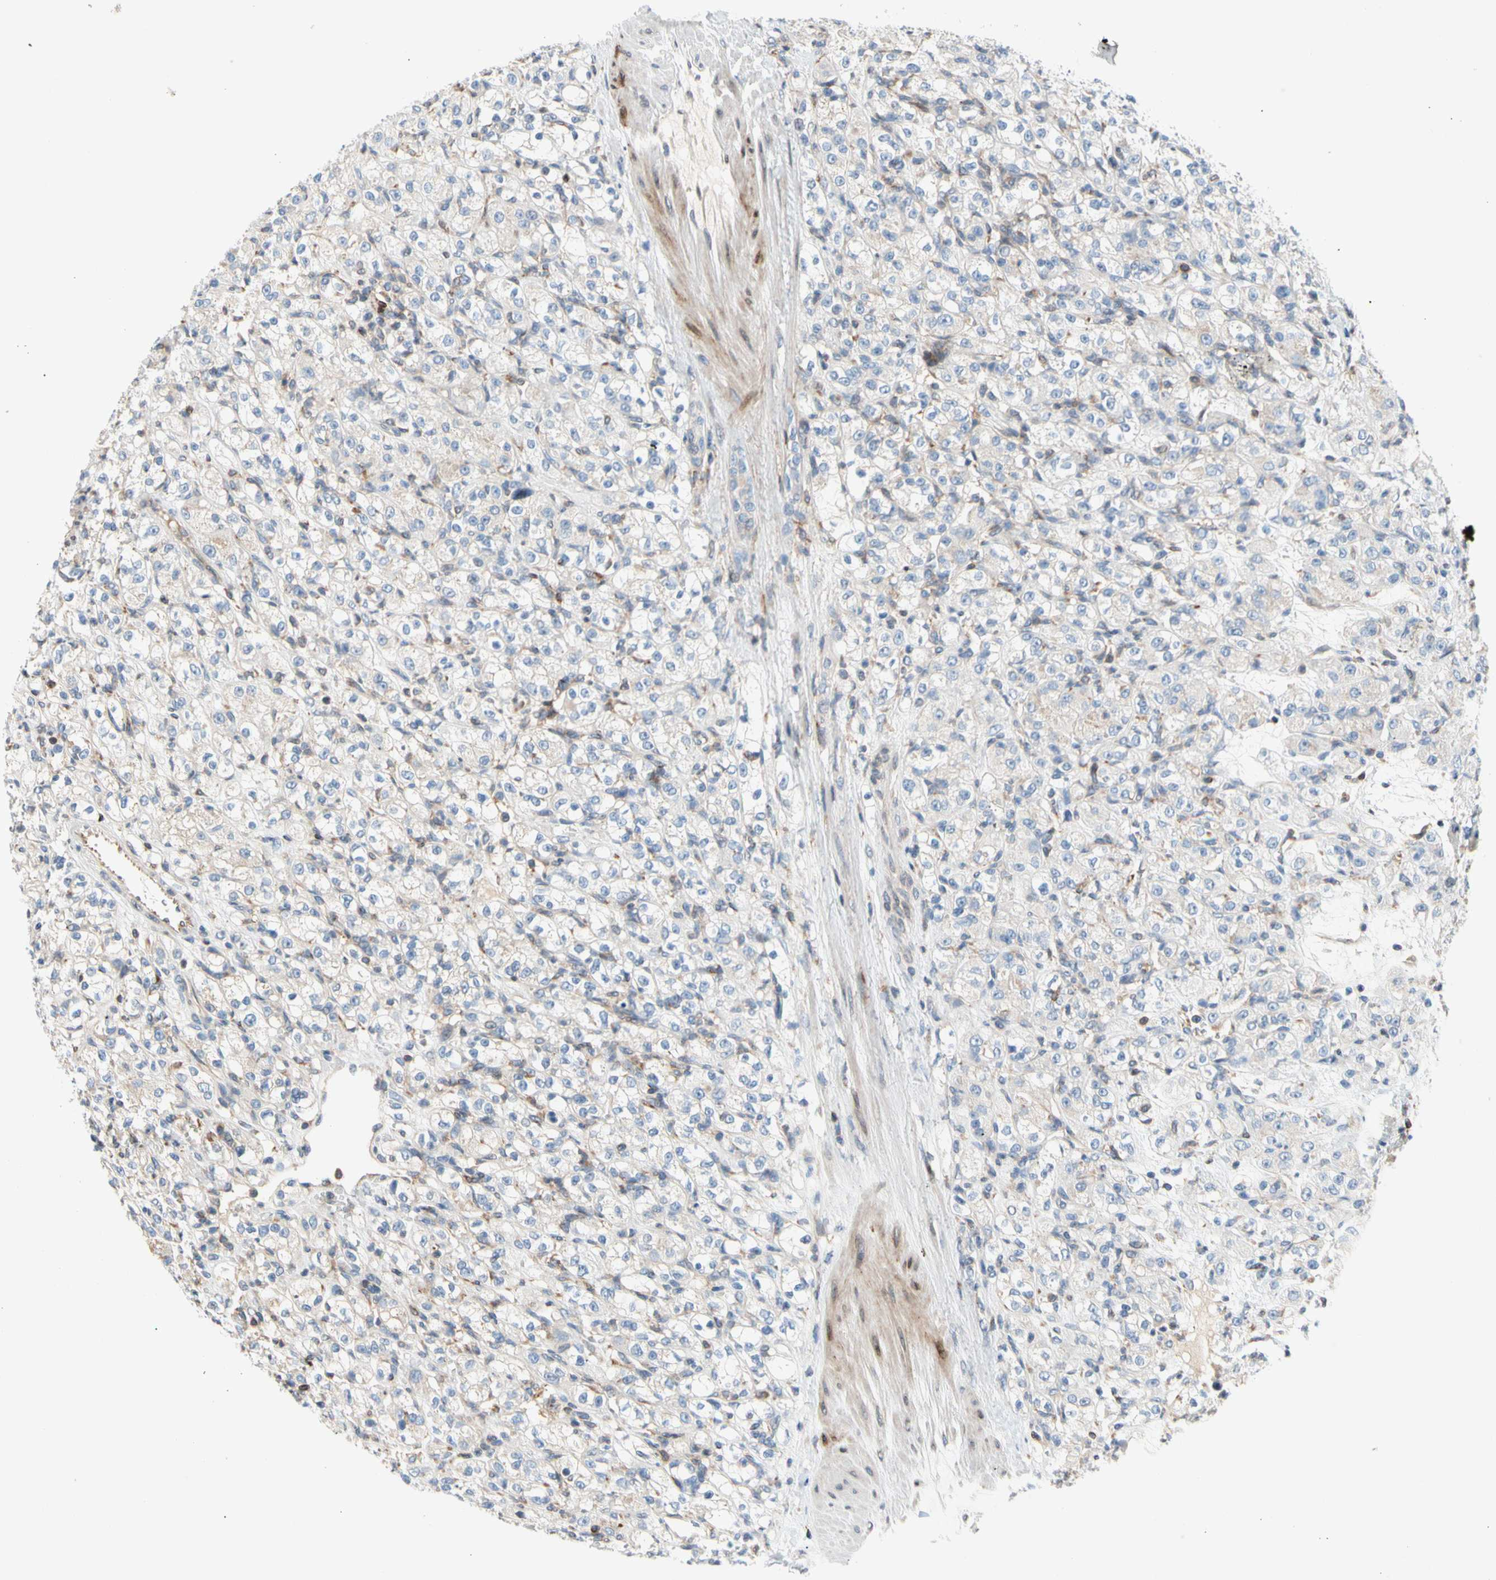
{"staining": {"intensity": "negative", "quantity": "none", "location": "none"}, "tissue": "renal cancer", "cell_type": "Tumor cells", "image_type": "cancer", "snomed": [{"axis": "morphology", "description": "Normal tissue, NOS"}, {"axis": "morphology", "description": "Adenocarcinoma, NOS"}, {"axis": "topography", "description": "Kidney"}], "caption": "Human renal cancer stained for a protein using IHC displays no positivity in tumor cells.", "gene": "MAP3K3", "patient": {"sex": "male", "age": 61}}